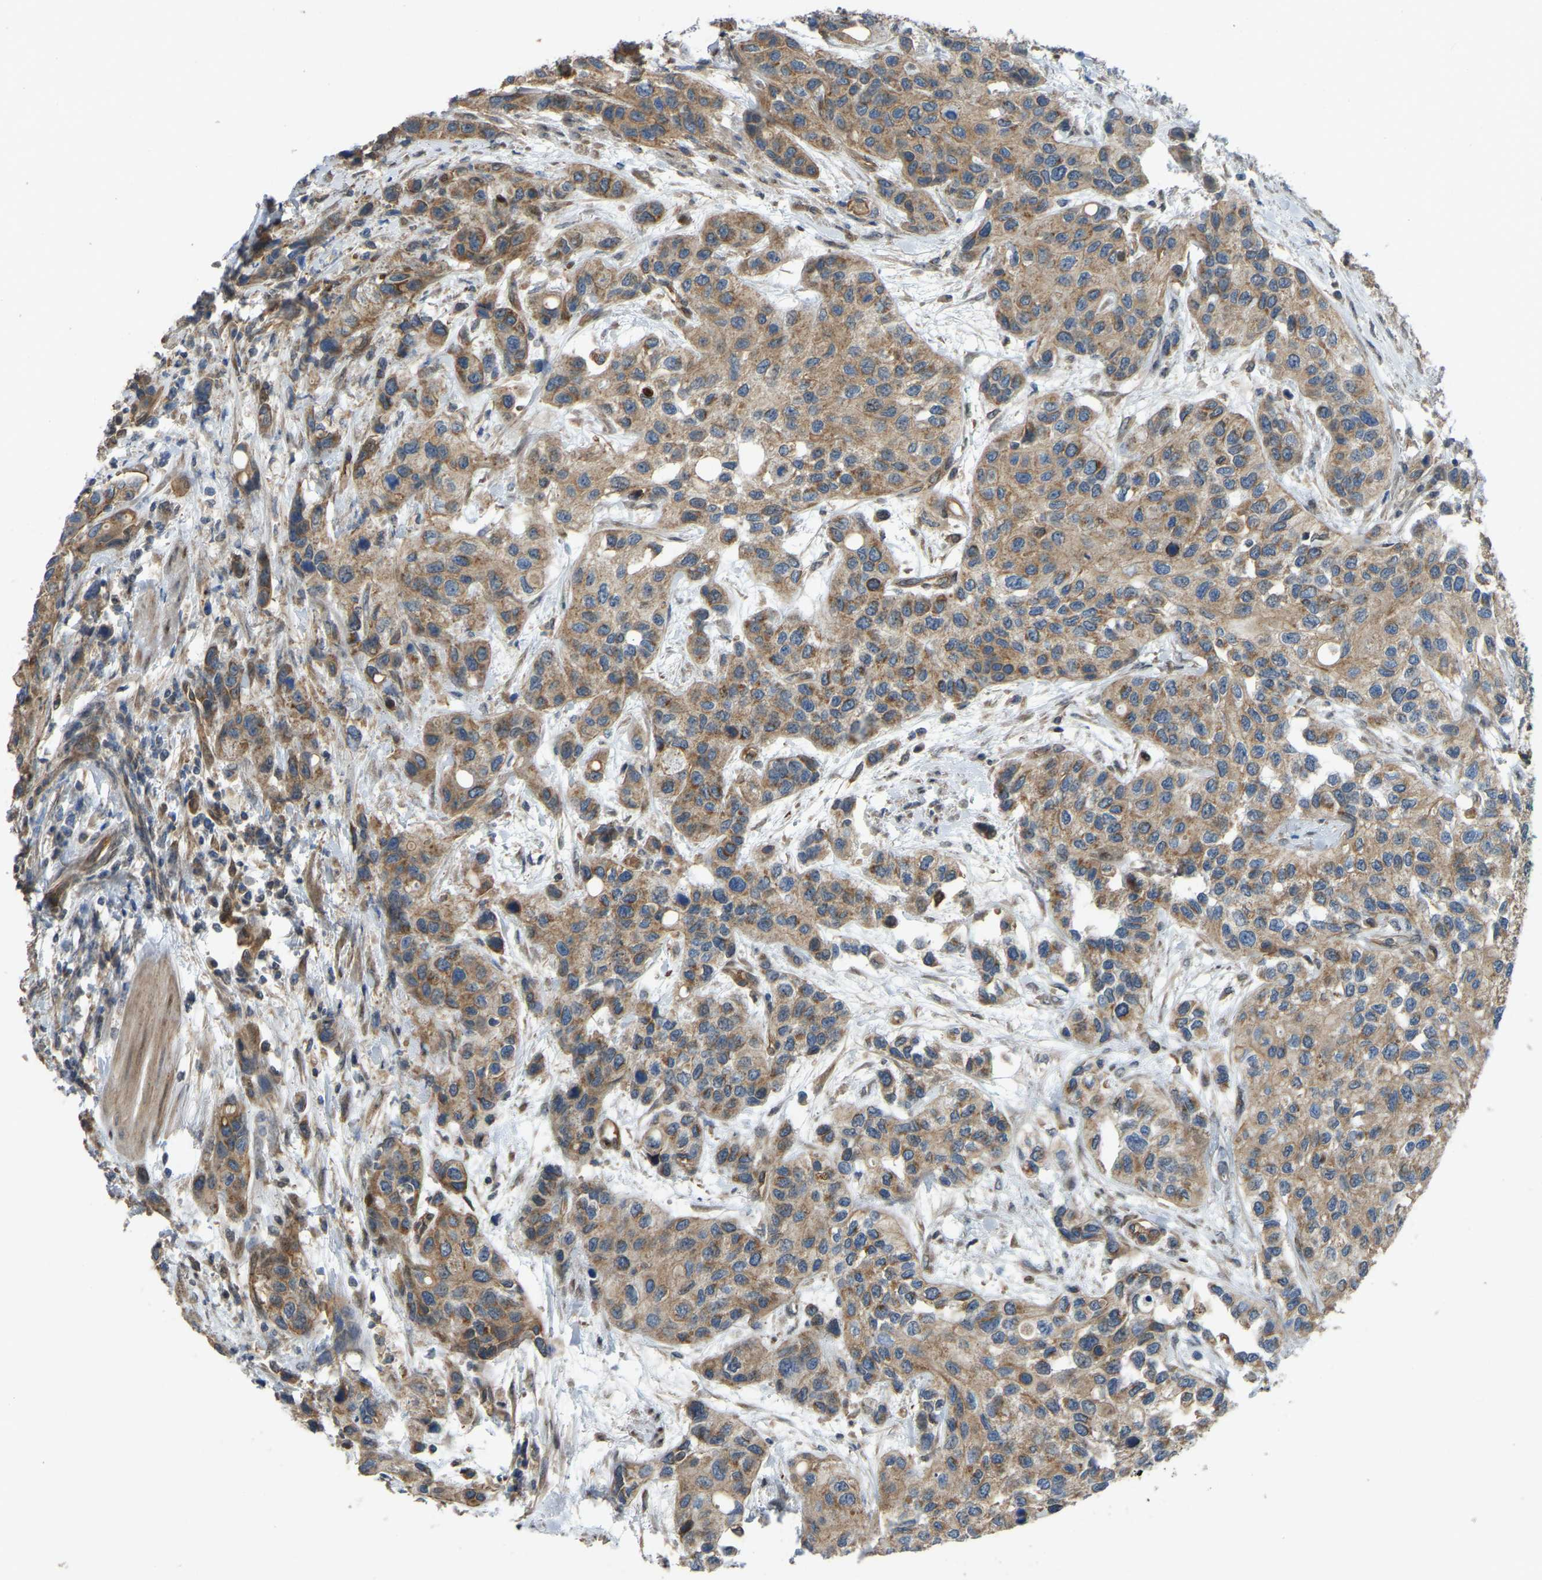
{"staining": {"intensity": "moderate", "quantity": ">75%", "location": "cytoplasmic/membranous"}, "tissue": "urothelial cancer", "cell_type": "Tumor cells", "image_type": "cancer", "snomed": [{"axis": "morphology", "description": "Urothelial carcinoma, High grade"}, {"axis": "topography", "description": "Urinary bladder"}], "caption": "Urothelial cancer stained with DAB IHC demonstrates medium levels of moderate cytoplasmic/membranous staining in approximately >75% of tumor cells.", "gene": "C21orf91", "patient": {"sex": "female", "age": 56}}